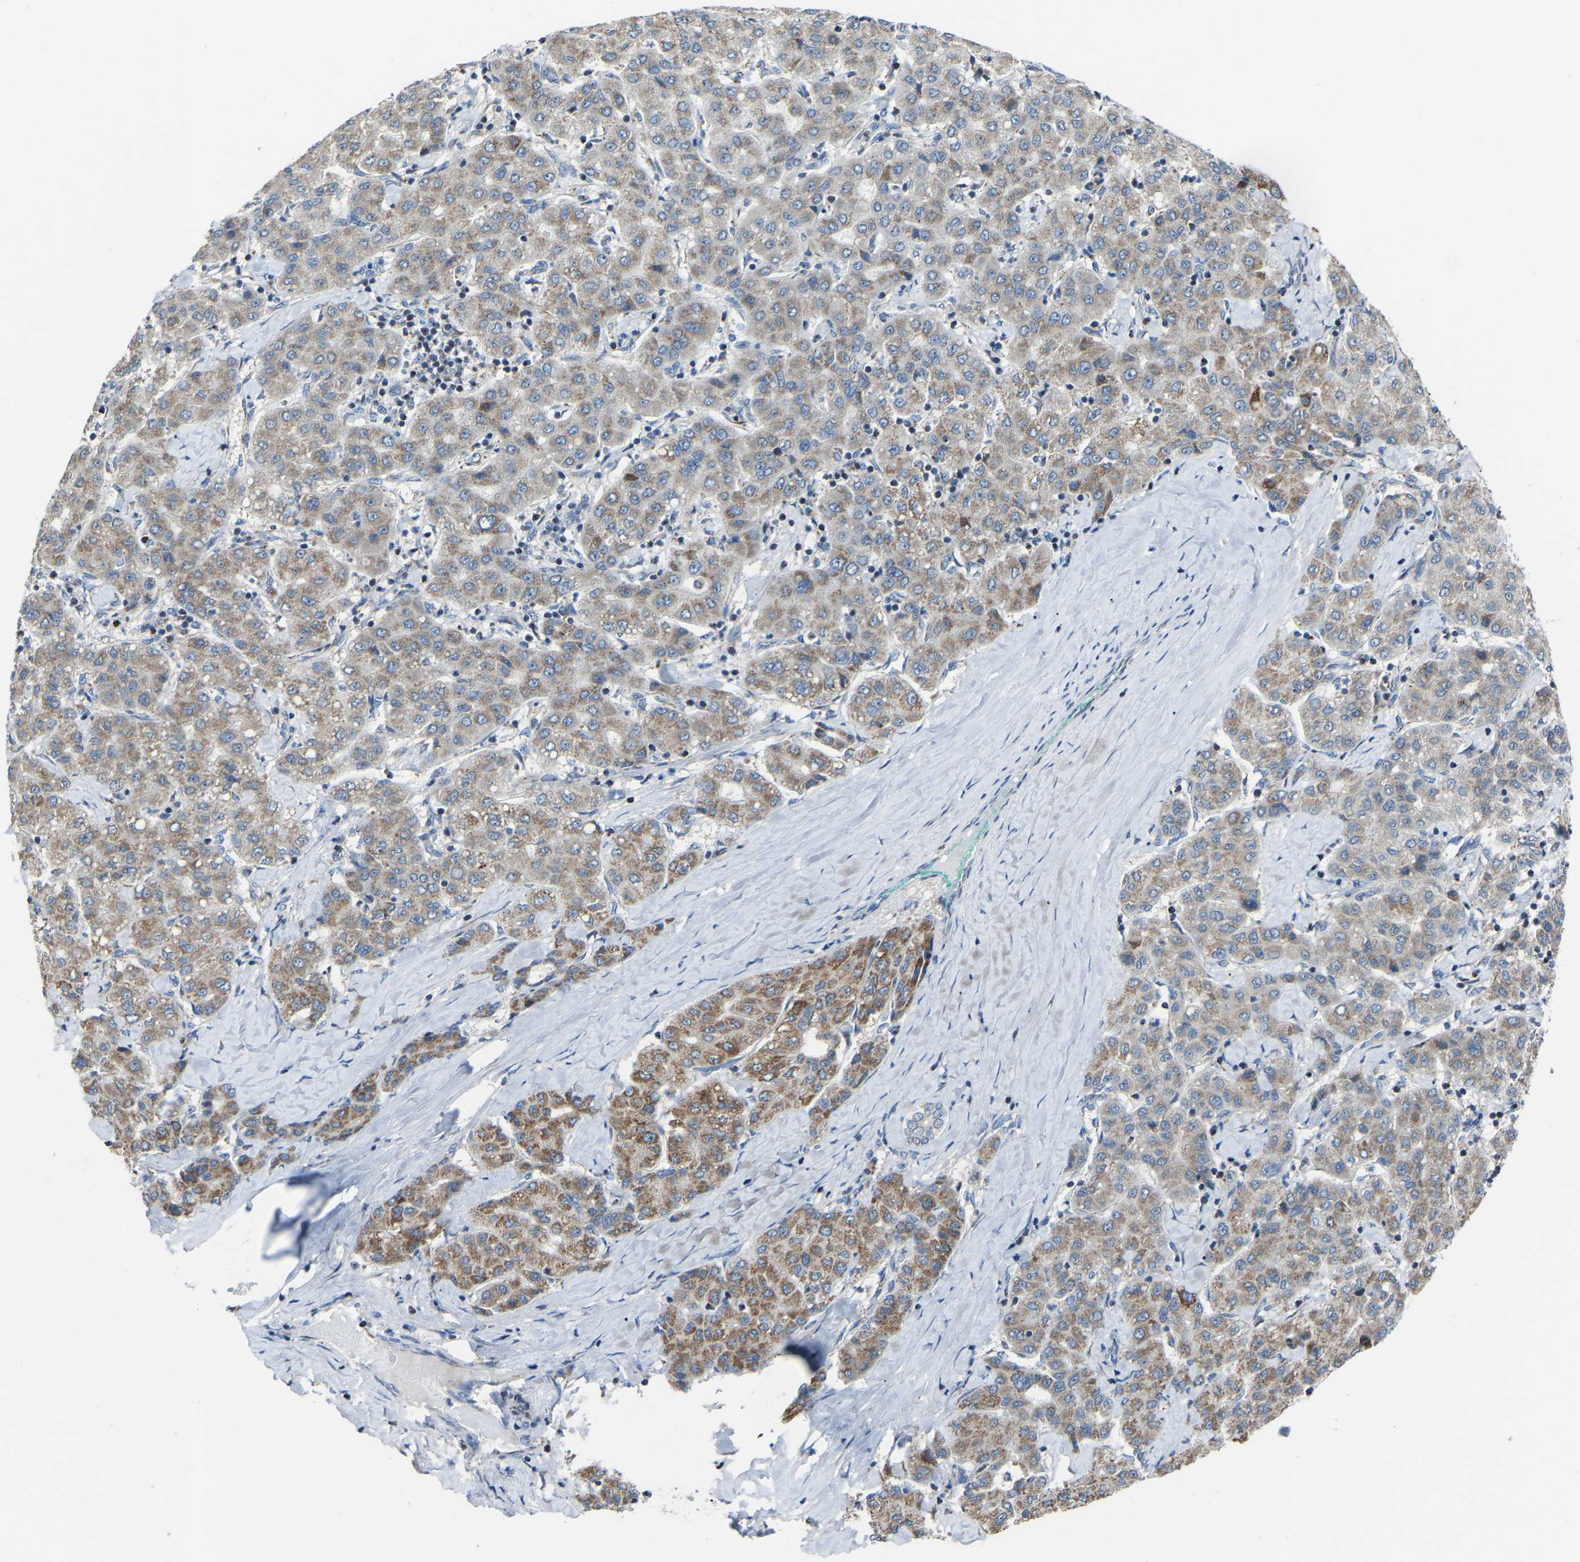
{"staining": {"intensity": "weak", "quantity": ">75%", "location": "cytoplasmic/membranous"}, "tissue": "liver cancer", "cell_type": "Tumor cells", "image_type": "cancer", "snomed": [{"axis": "morphology", "description": "Carcinoma, Hepatocellular, NOS"}, {"axis": "topography", "description": "Liver"}], "caption": "A high-resolution micrograph shows IHC staining of hepatocellular carcinoma (liver), which displays weak cytoplasmic/membranous positivity in about >75% of tumor cells.", "gene": "CANT1", "patient": {"sex": "male", "age": 65}}